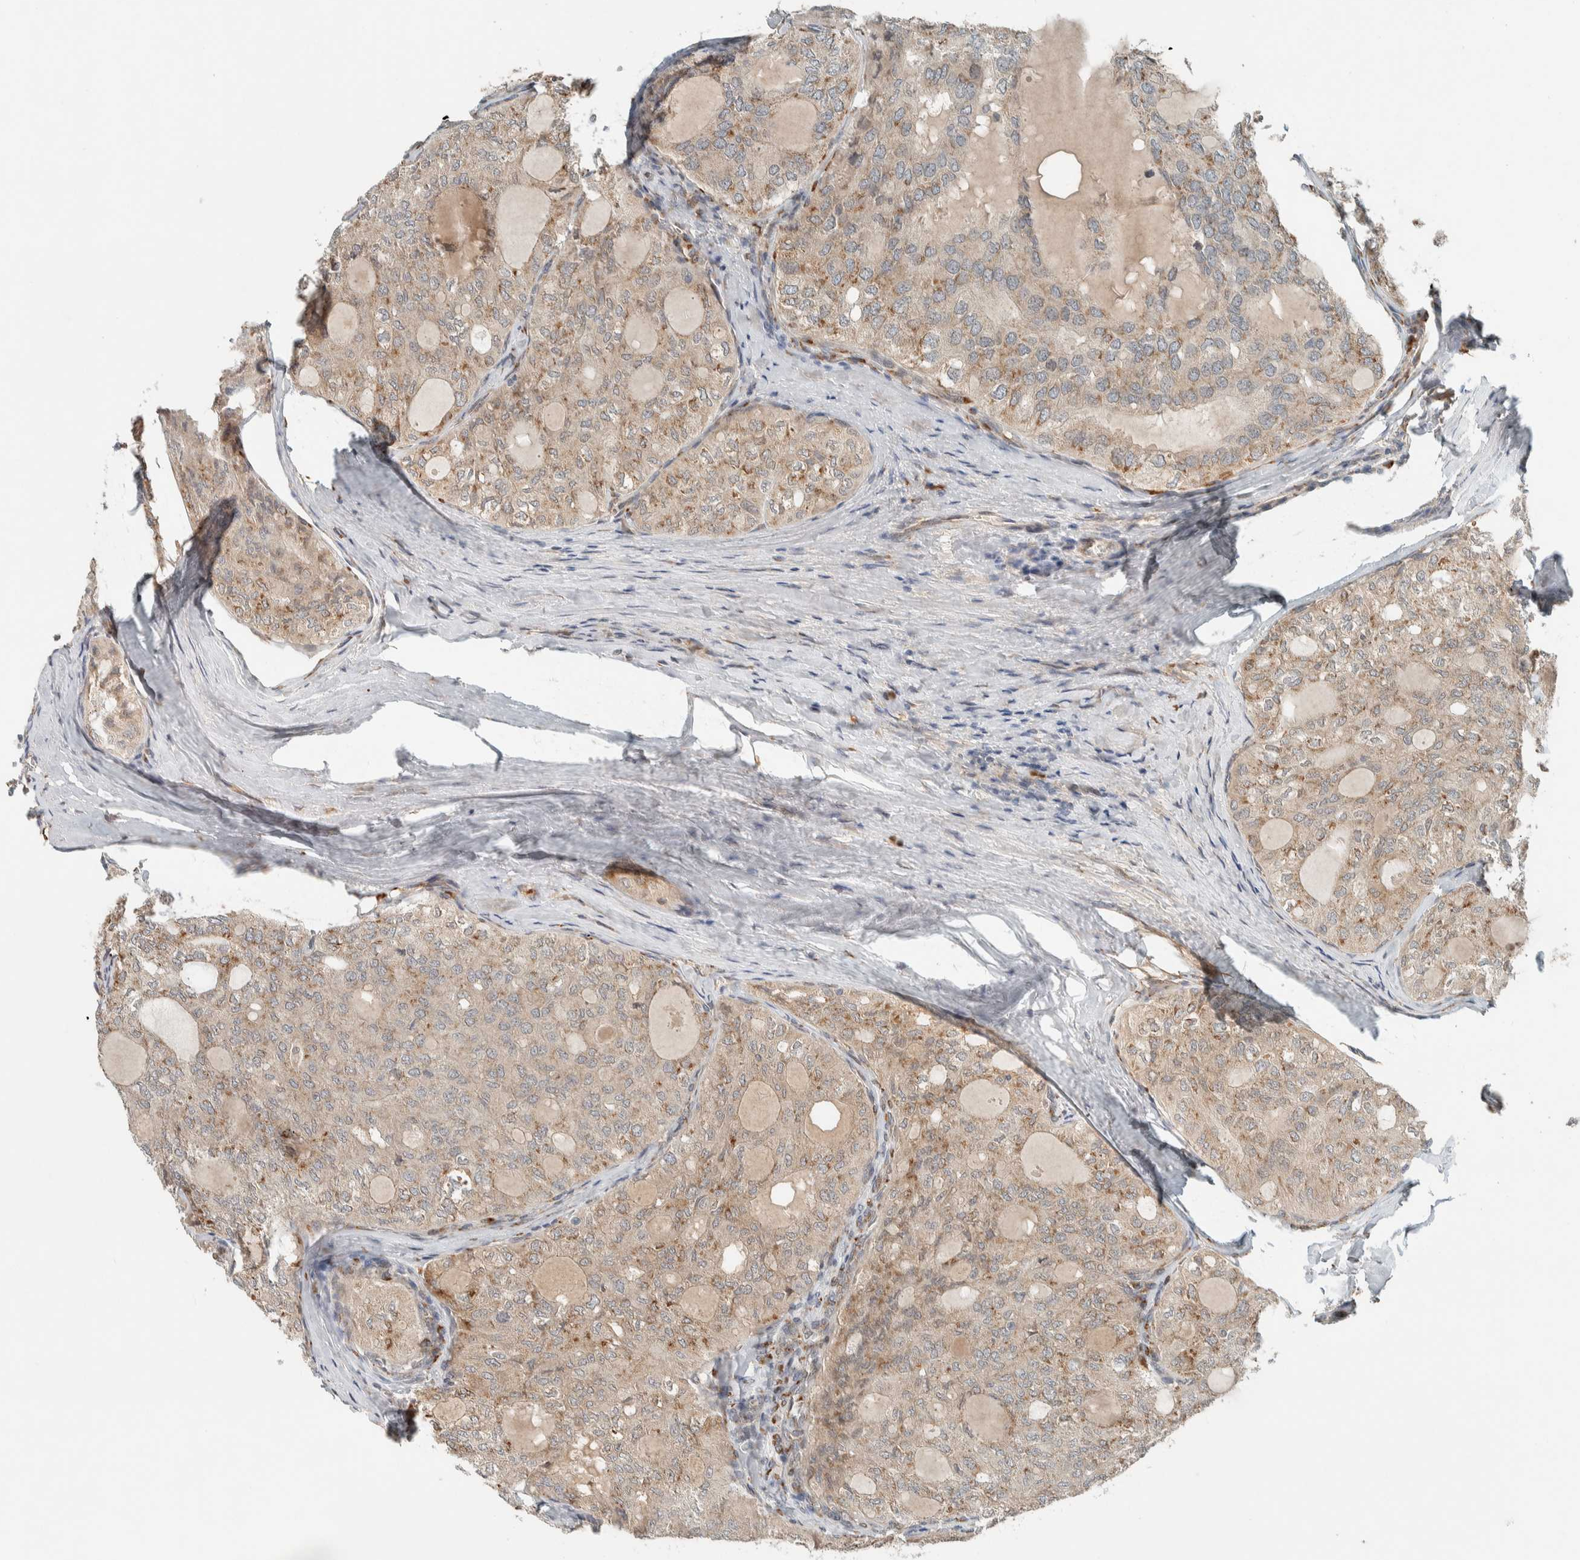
{"staining": {"intensity": "weak", "quantity": "25%-75%", "location": "cytoplasmic/membranous"}, "tissue": "thyroid cancer", "cell_type": "Tumor cells", "image_type": "cancer", "snomed": [{"axis": "morphology", "description": "Follicular adenoma carcinoma, NOS"}, {"axis": "topography", "description": "Thyroid gland"}], "caption": "Weak cytoplasmic/membranous expression for a protein is appreciated in about 25%-75% of tumor cells of thyroid follicular adenoma carcinoma using immunohistochemistry.", "gene": "CTBP2", "patient": {"sex": "male", "age": 75}}